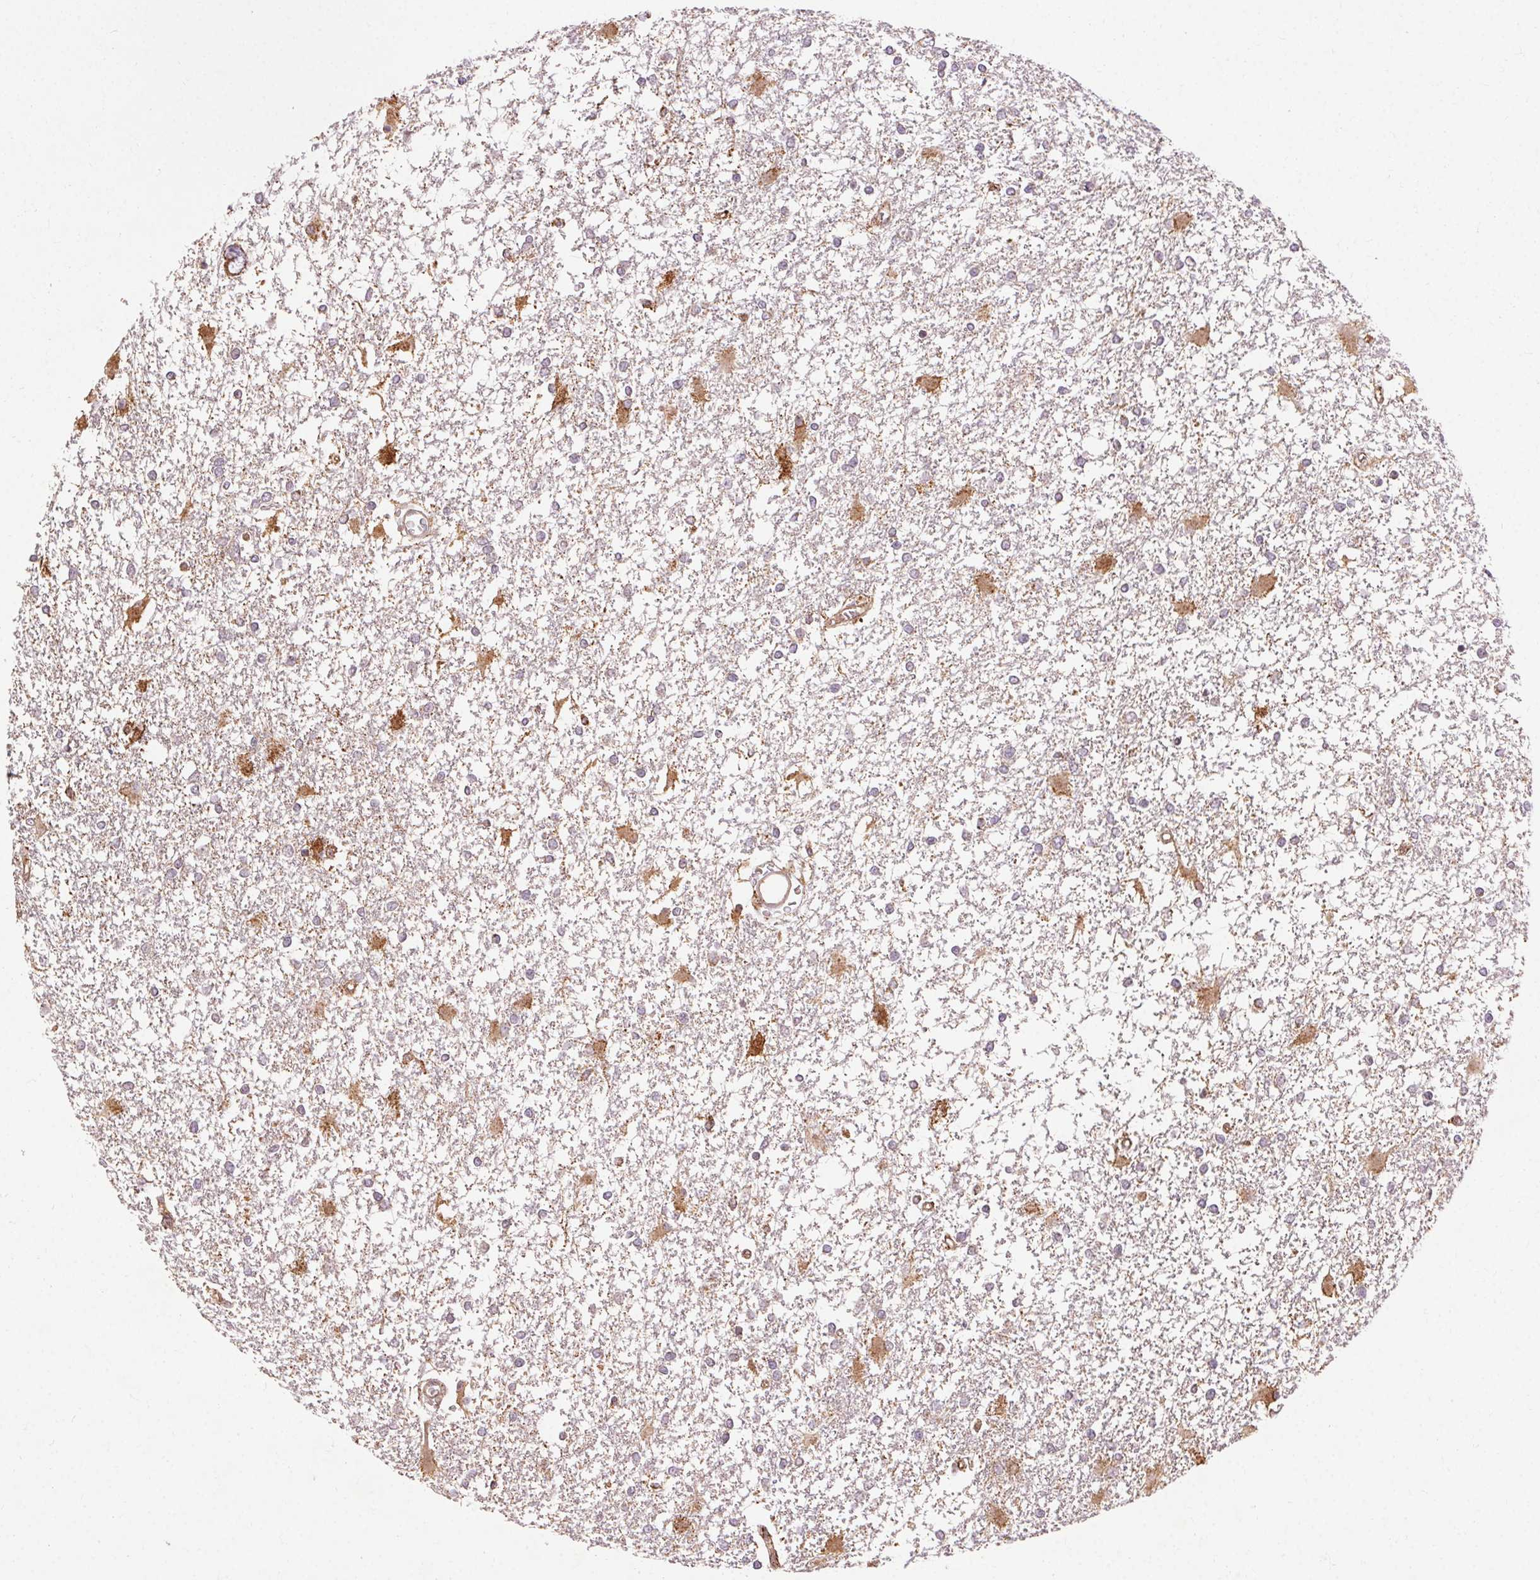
{"staining": {"intensity": "negative", "quantity": "none", "location": "none"}, "tissue": "glioma", "cell_type": "Tumor cells", "image_type": "cancer", "snomed": [{"axis": "morphology", "description": "Glioma, malignant, High grade"}, {"axis": "topography", "description": "Cerebral cortex"}], "caption": "IHC image of neoplastic tissue: human glioma stained with DAB displays no significant protein staining in tumor cells. Brightfield microscopy of IHC stained with DAB (brown) and hematoxylin (blue), captured at high magnification.", "gene": "REP15", "patient": {"sex": "male", "age": 79}}